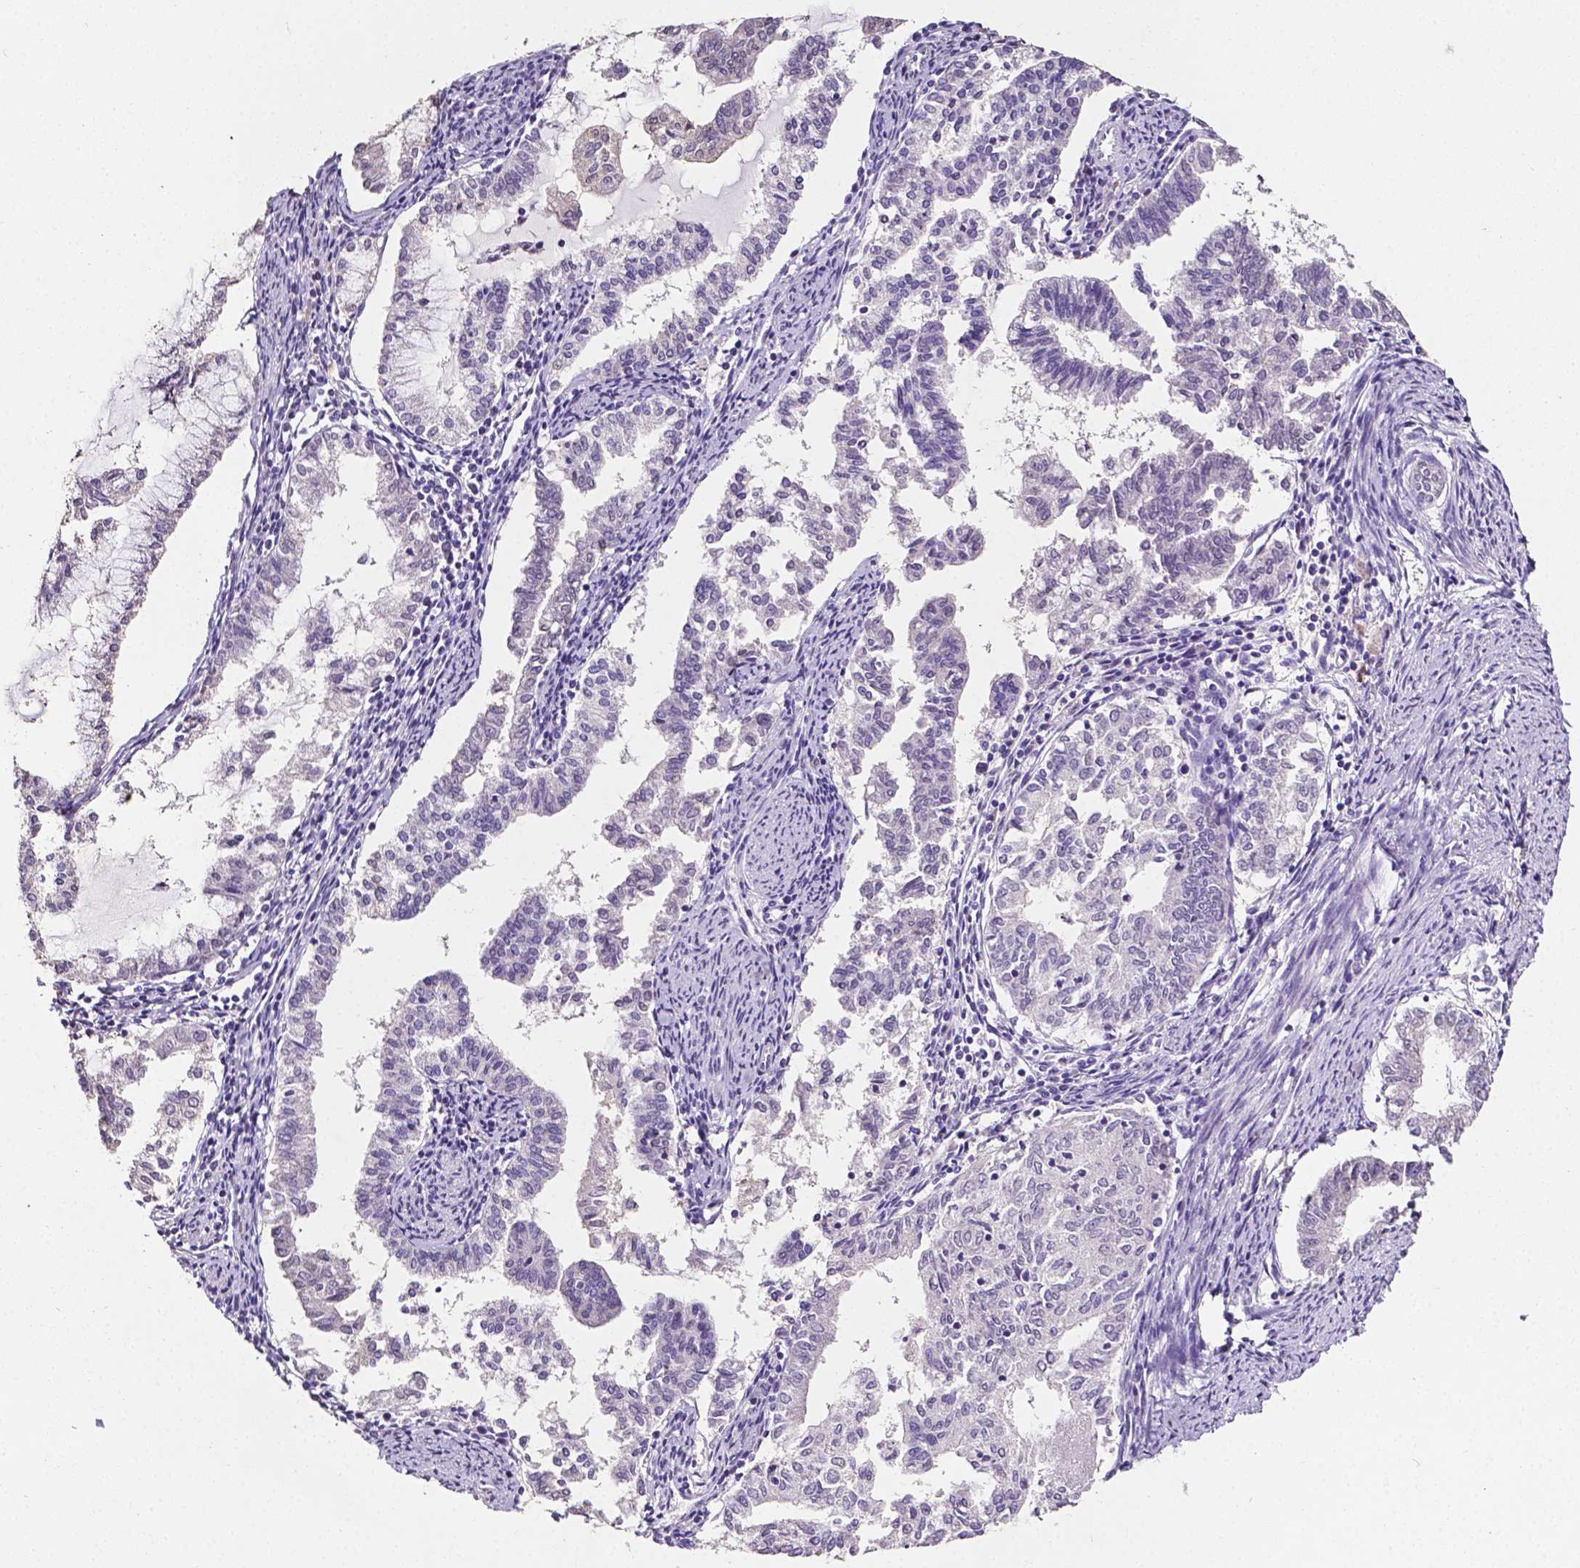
{"staining": {"intensity": "negative", "quantity": "none", "location": "none"}, "tissue": "endometrial cancer", "cell_type": "Tumor cells", "image_type": "cancer", "snomed": [{"axis": "morphology", "description": "Adenocarcinoma, NOS"}, {"axis": "topography", "description": "Endometrium"}], "caption": "Endometrial cancer (adenocarcinoma) was stained to show a protein in brown. There is no significant staining in tumor cells. (Brightfield microscopy of DAB immunohistochemistry at high magnification).", "gene": "PSAT1", "patient": {"sex": "female", "age": 79}}